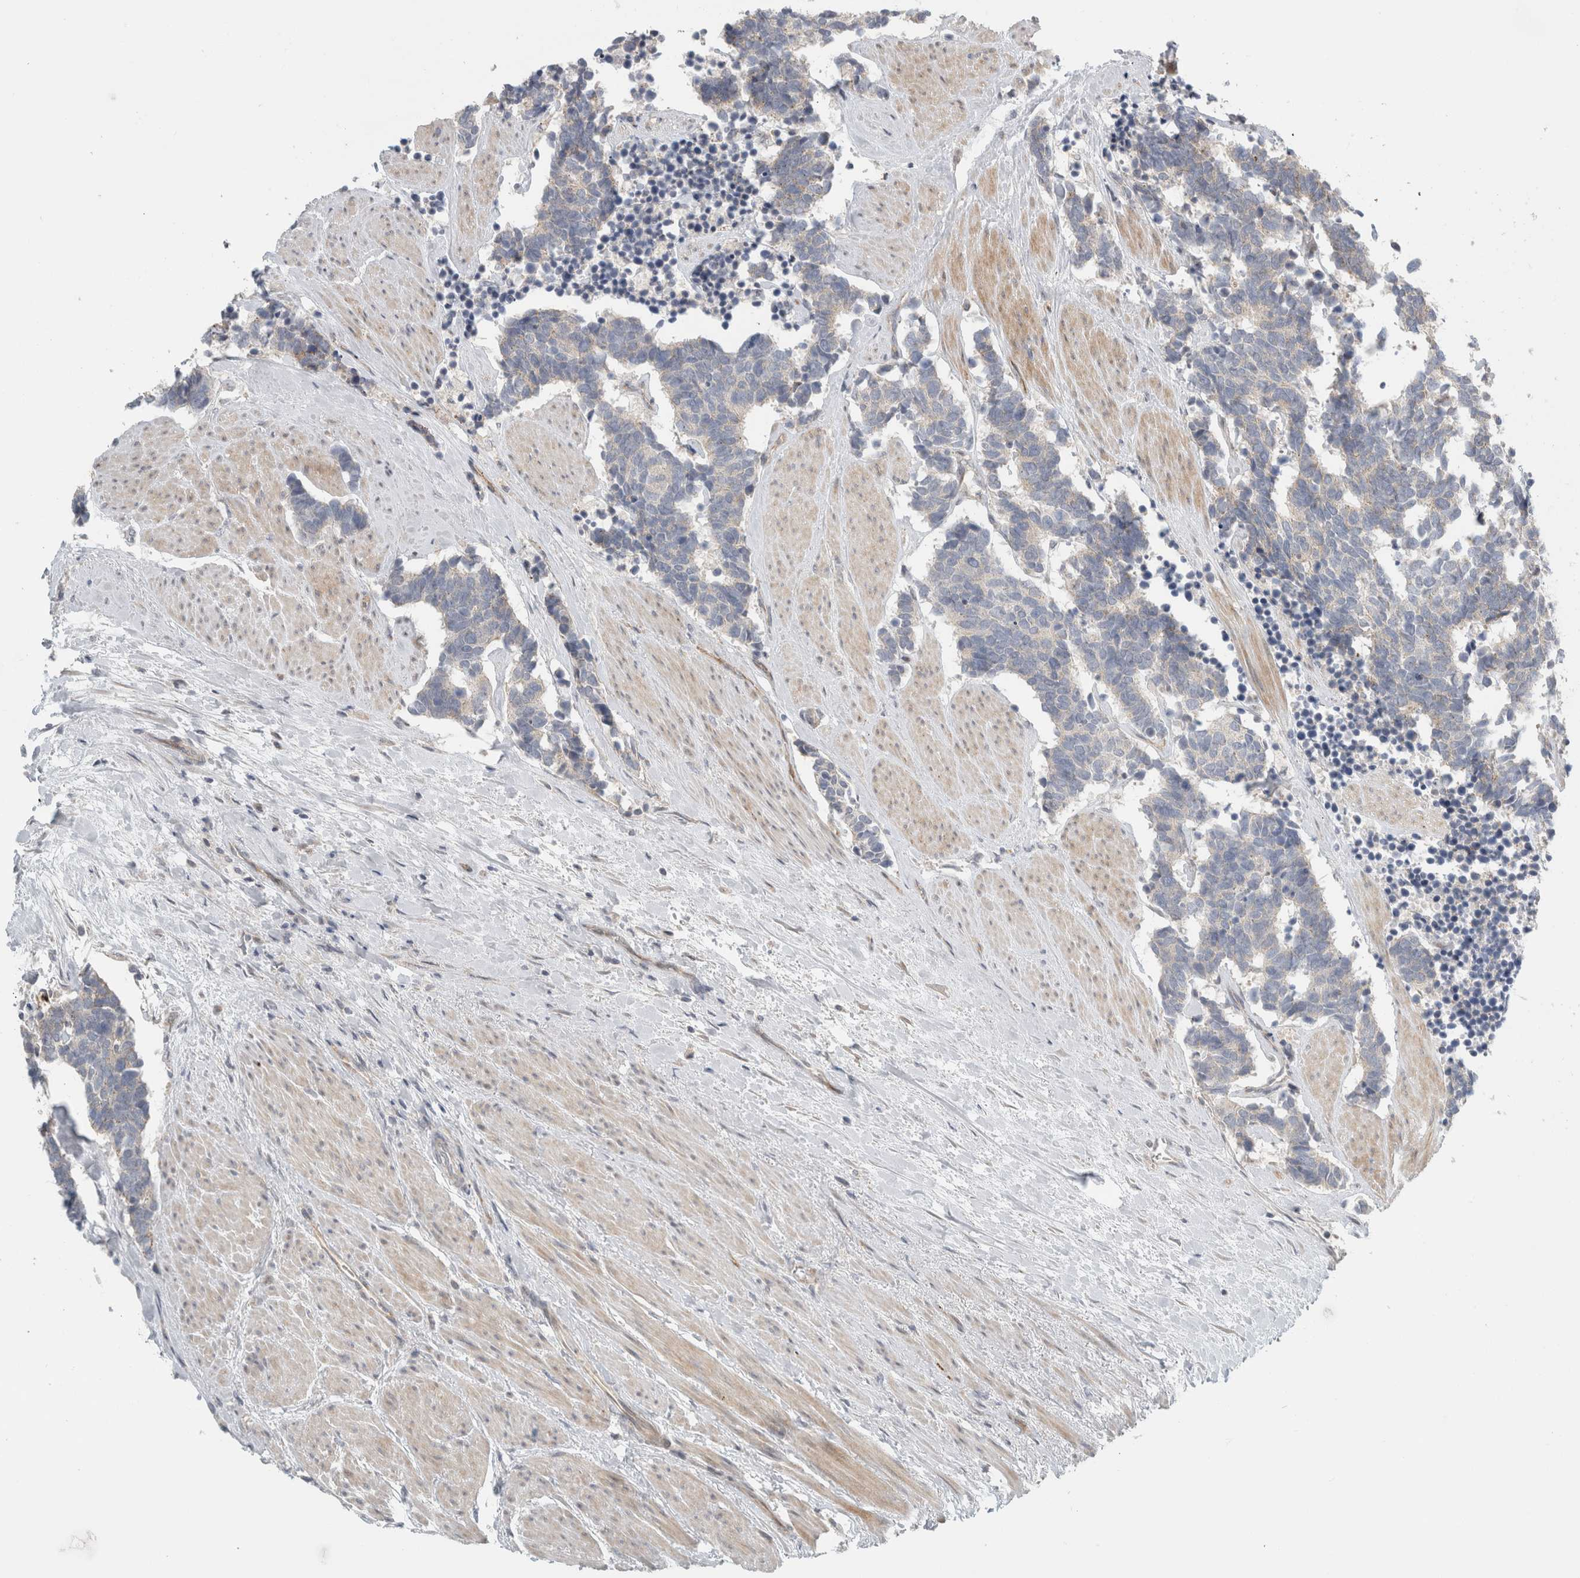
{"staining": {"intensity": "negative", "quantity": "none", "location": "none"}, "tissue": "carcinoid", "cell_type": "Tumor cells", "image_type": "cancer", "snomed": [{"axis": "morphology", "description": "Carcinoma, NOS"}, {"axis": "morphology", "description": "Carcinoid, malignant, NOS"}, {"axis": "topography", "description": "Urinary bladder"}], "caption": "This micrograph is of carcinoma stained with immunohistochemistry (IHC) to label a protein in brown with the nuclei are counter-stained blue. There is no positivity in tumor cells.", "gene": "KPNA5", "patient": {"sex": "male", "age": 57}}